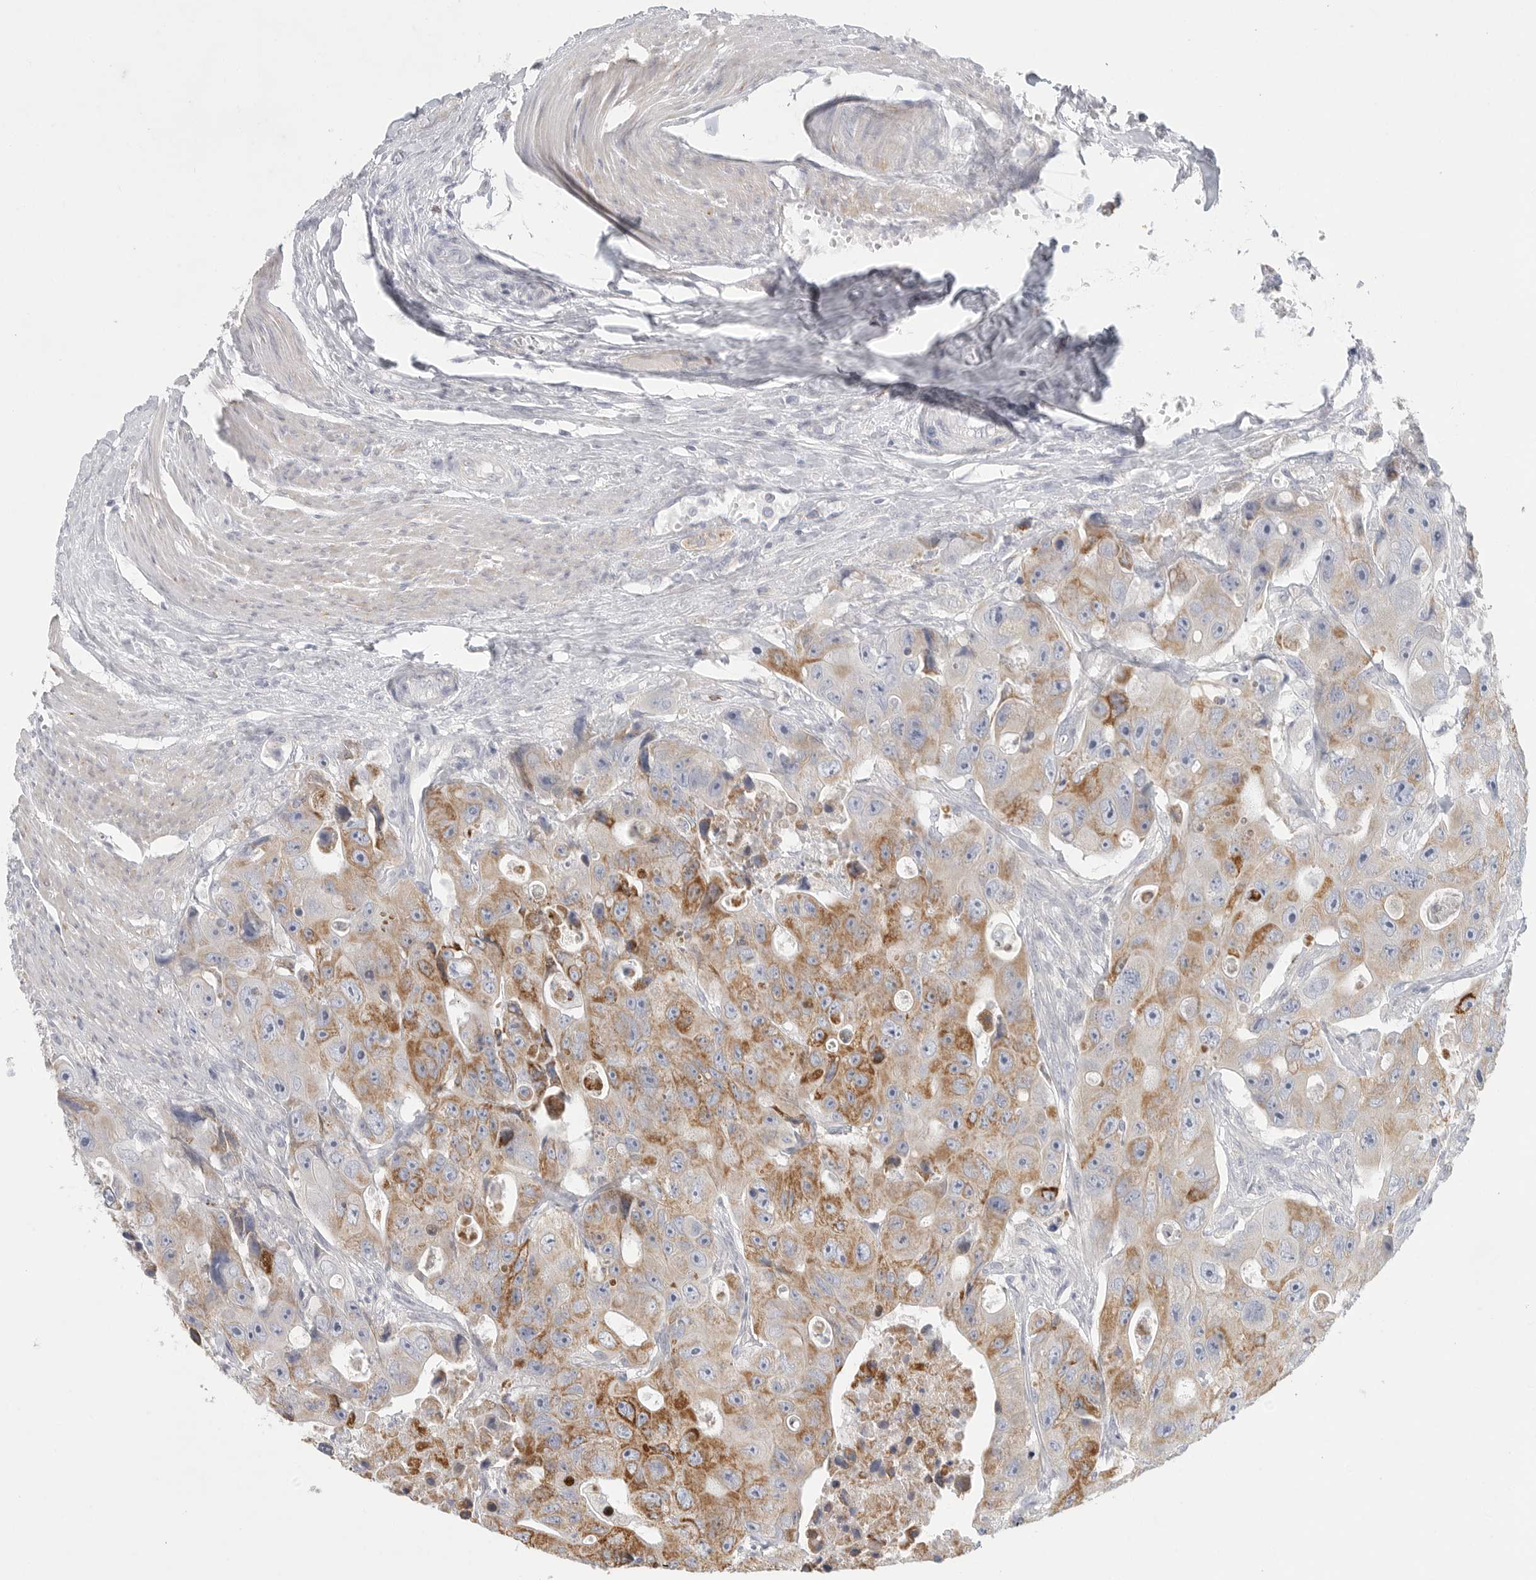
{"staining": {"intensity": "moderate", "quantity": ">75%", "location": "cytoplasmic/membranous"}, "tissue": "colorectal cancer", "cell_type": "Tumor cells", "image_type": "cancer", "snomed": [{"axis": "morphology", "description": "Adenocarcinoma, NOS"}, {"axis": "topography", "description": "Colon"}], "caption": "Immunohistochemical staining of colorectal adenocarcinoma exhibits moderate cytoplasmic/membranous protein staining in approximately >75% of tumor cells.", "gene": "ELP3", "patient": {"sex": "female", "age": 46}}